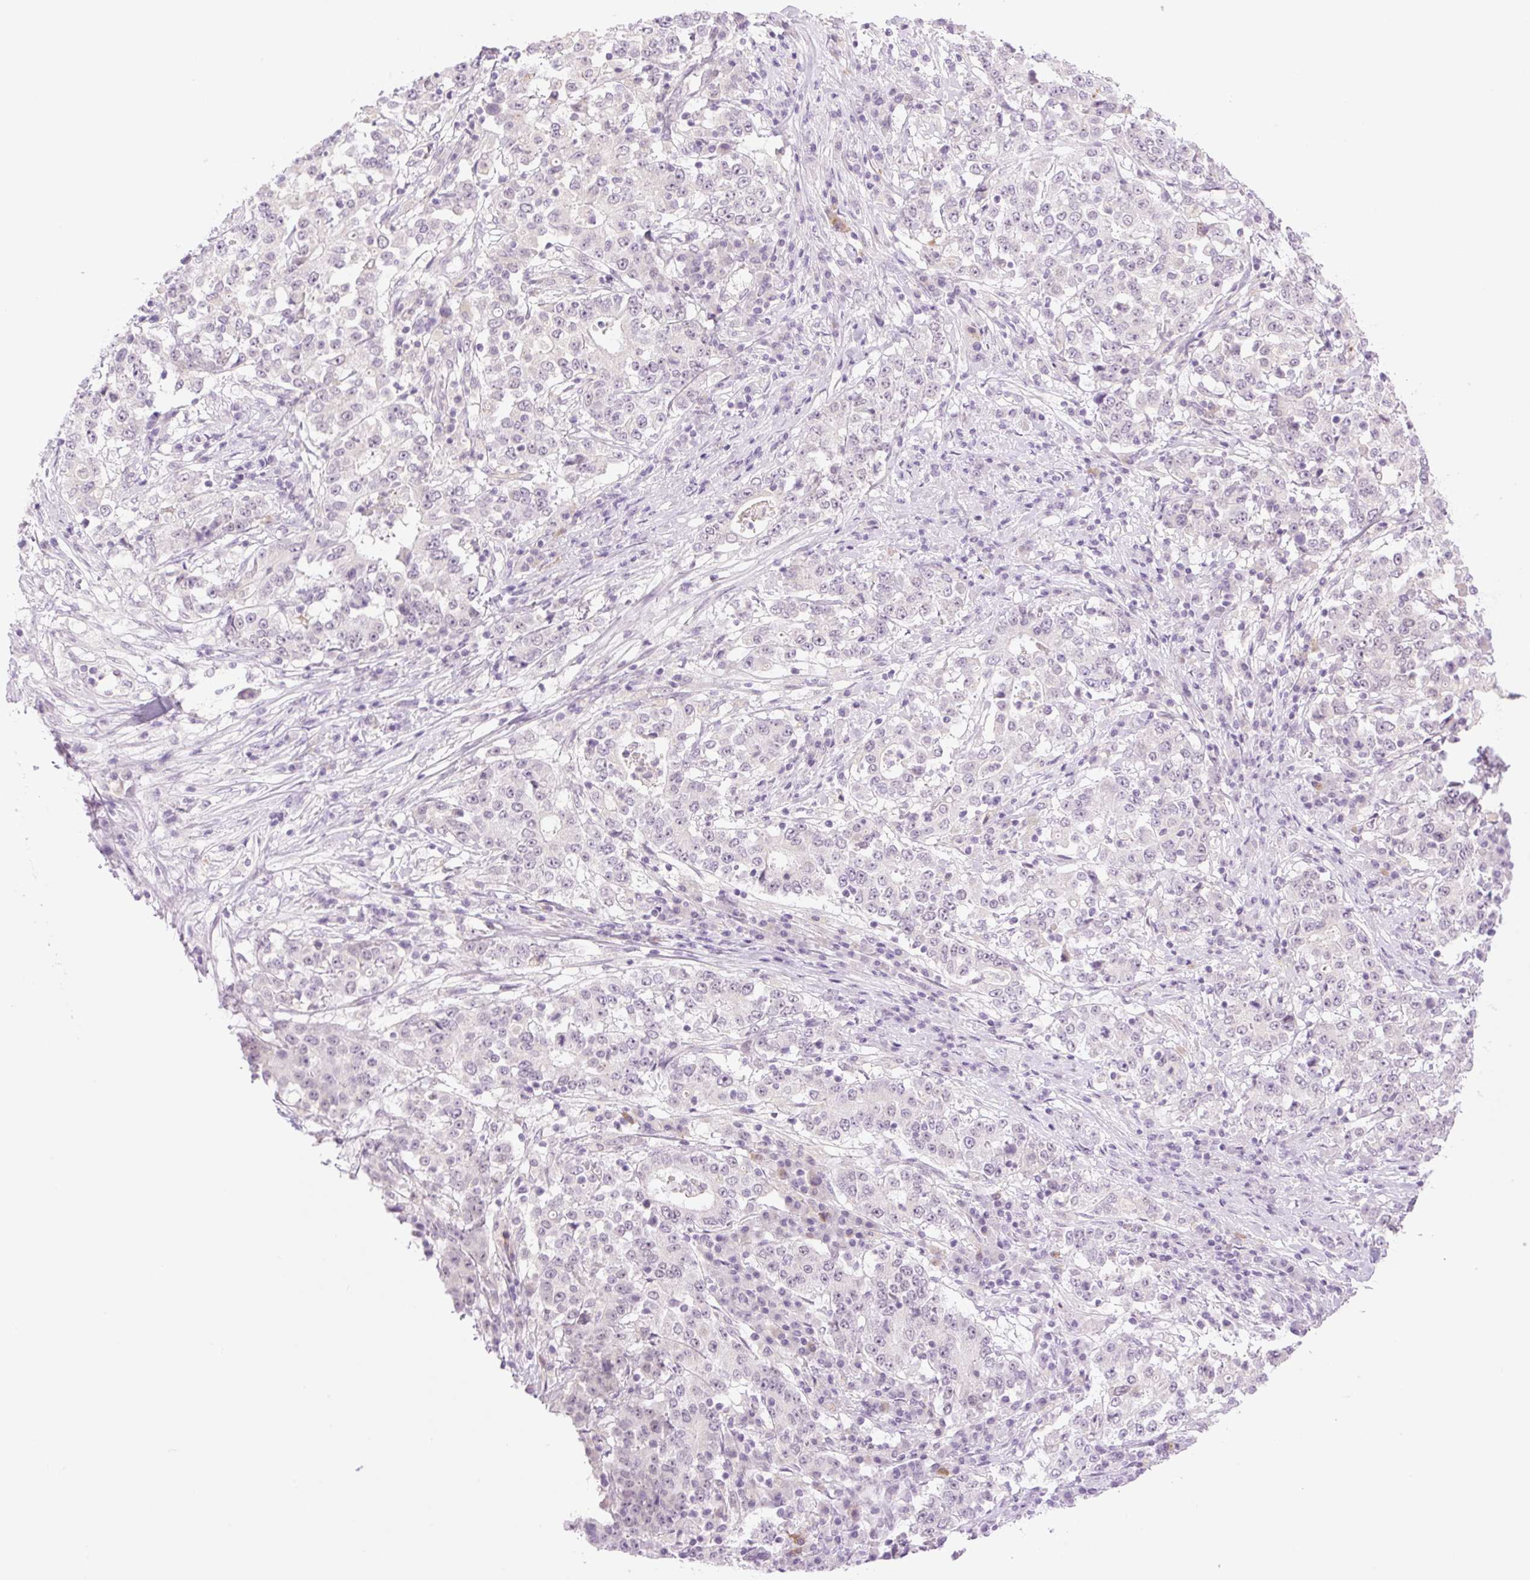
{"staining": {"intensity": "weak", "quantity": "<25%", "location": "nuclear"}, "tissue": "stomach cancer", "cell_type": "Tumor cells", "image_type": "cancer", "snomed": [{"axis": "morphology", "description": "Adenocarcinoma, NOS"}, {"axis": "topography", "description": "Stomach"}], "caption": "The histopathology image shows no staining of tumor cells in stomach adenocarcinoma.", "gene": "SPRYD4", "patient": {"sex": "male", "age": 59}}